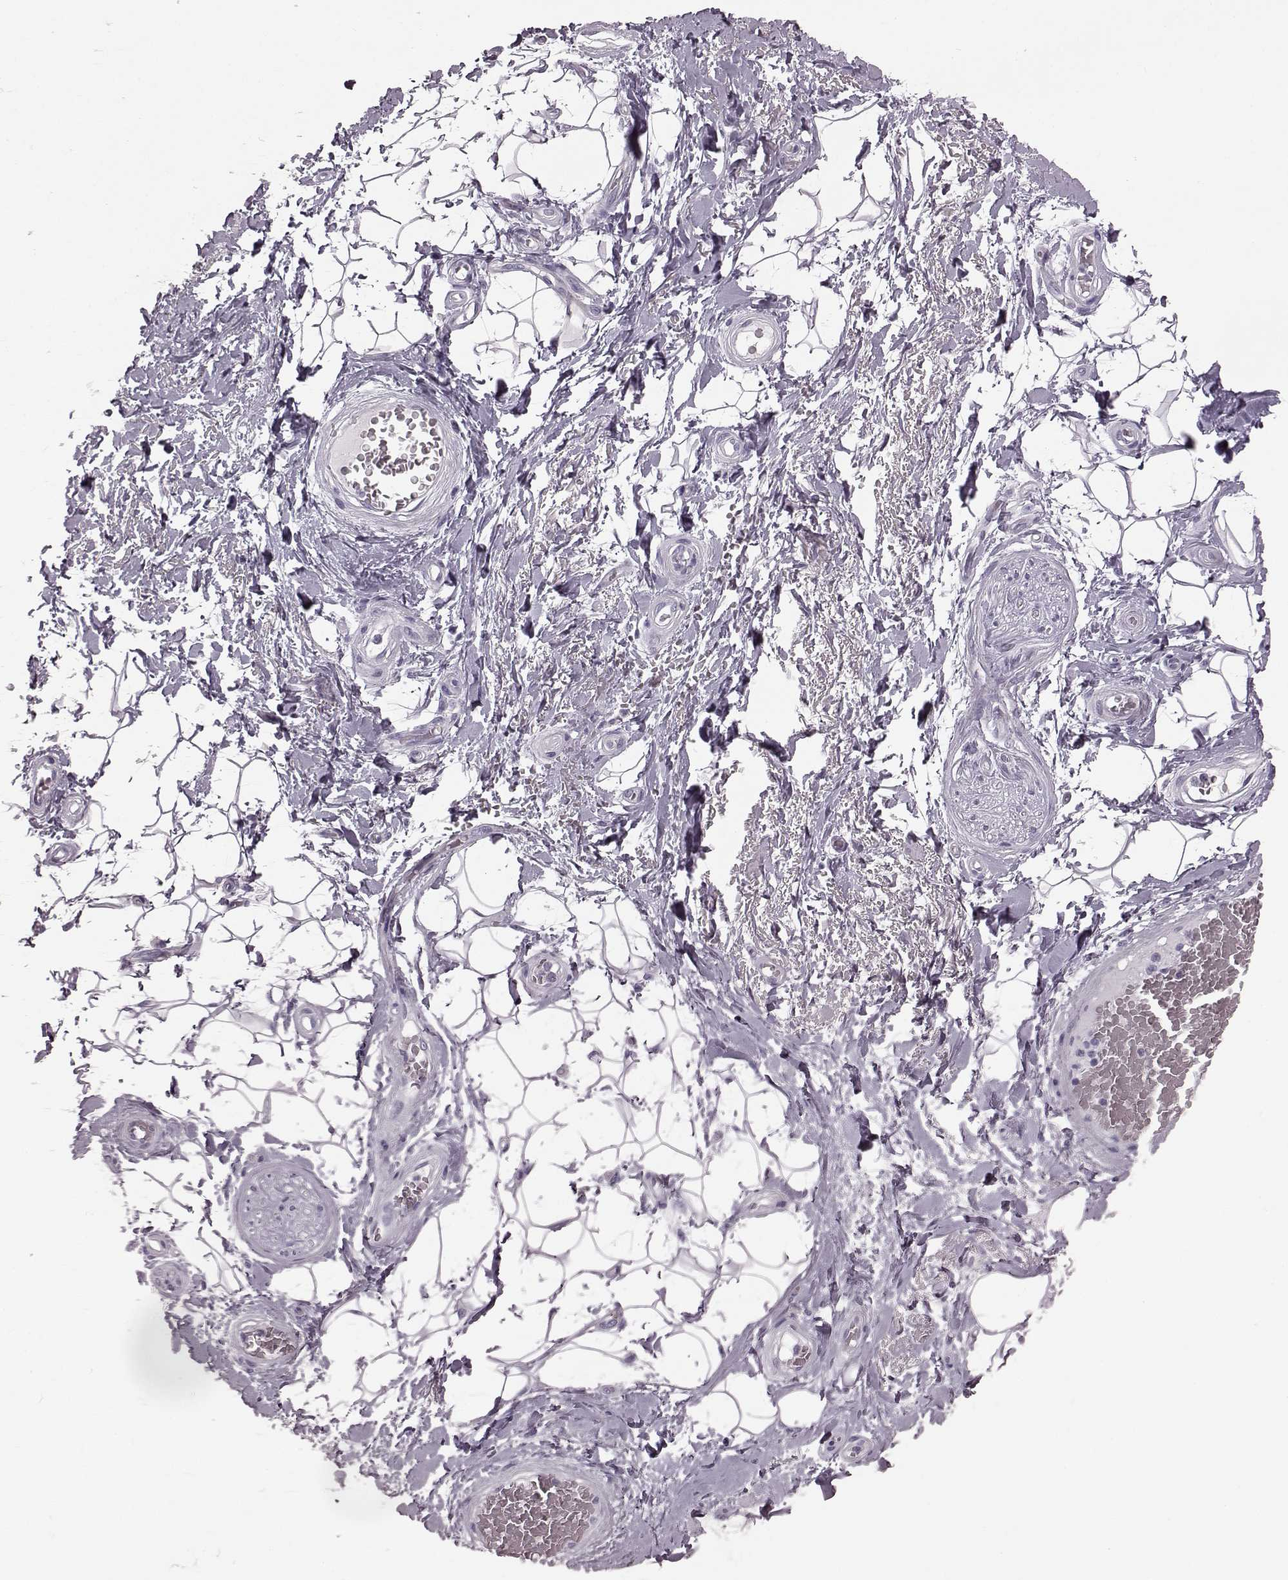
{"staining": {"intensity": "negative", "quantity": "none", "location": "none"}, "tissue": "adipose tissue", "cell_type": "Adipocytes", "image_type": "normal", "snomed": [{"axis": "morphology", "description": "Normal tissue, NOS"}, {"axis": "topography", "description": "Anal"}, {"axis": "topography", "description": "Peripheral nerve tissue"}], "caption": "This image is of normal adipose tissue stained with immunohistochemistry (IHC) to label a protein in brown with the nuclei are counter-stained blue. There is no positivity in adipocytes. (DAB (3,3'-diaminobenzidine) immunohistochemistry, high magnification).", "gene": "JSRP1", "patient": {"sex": "male", "age": 53}}